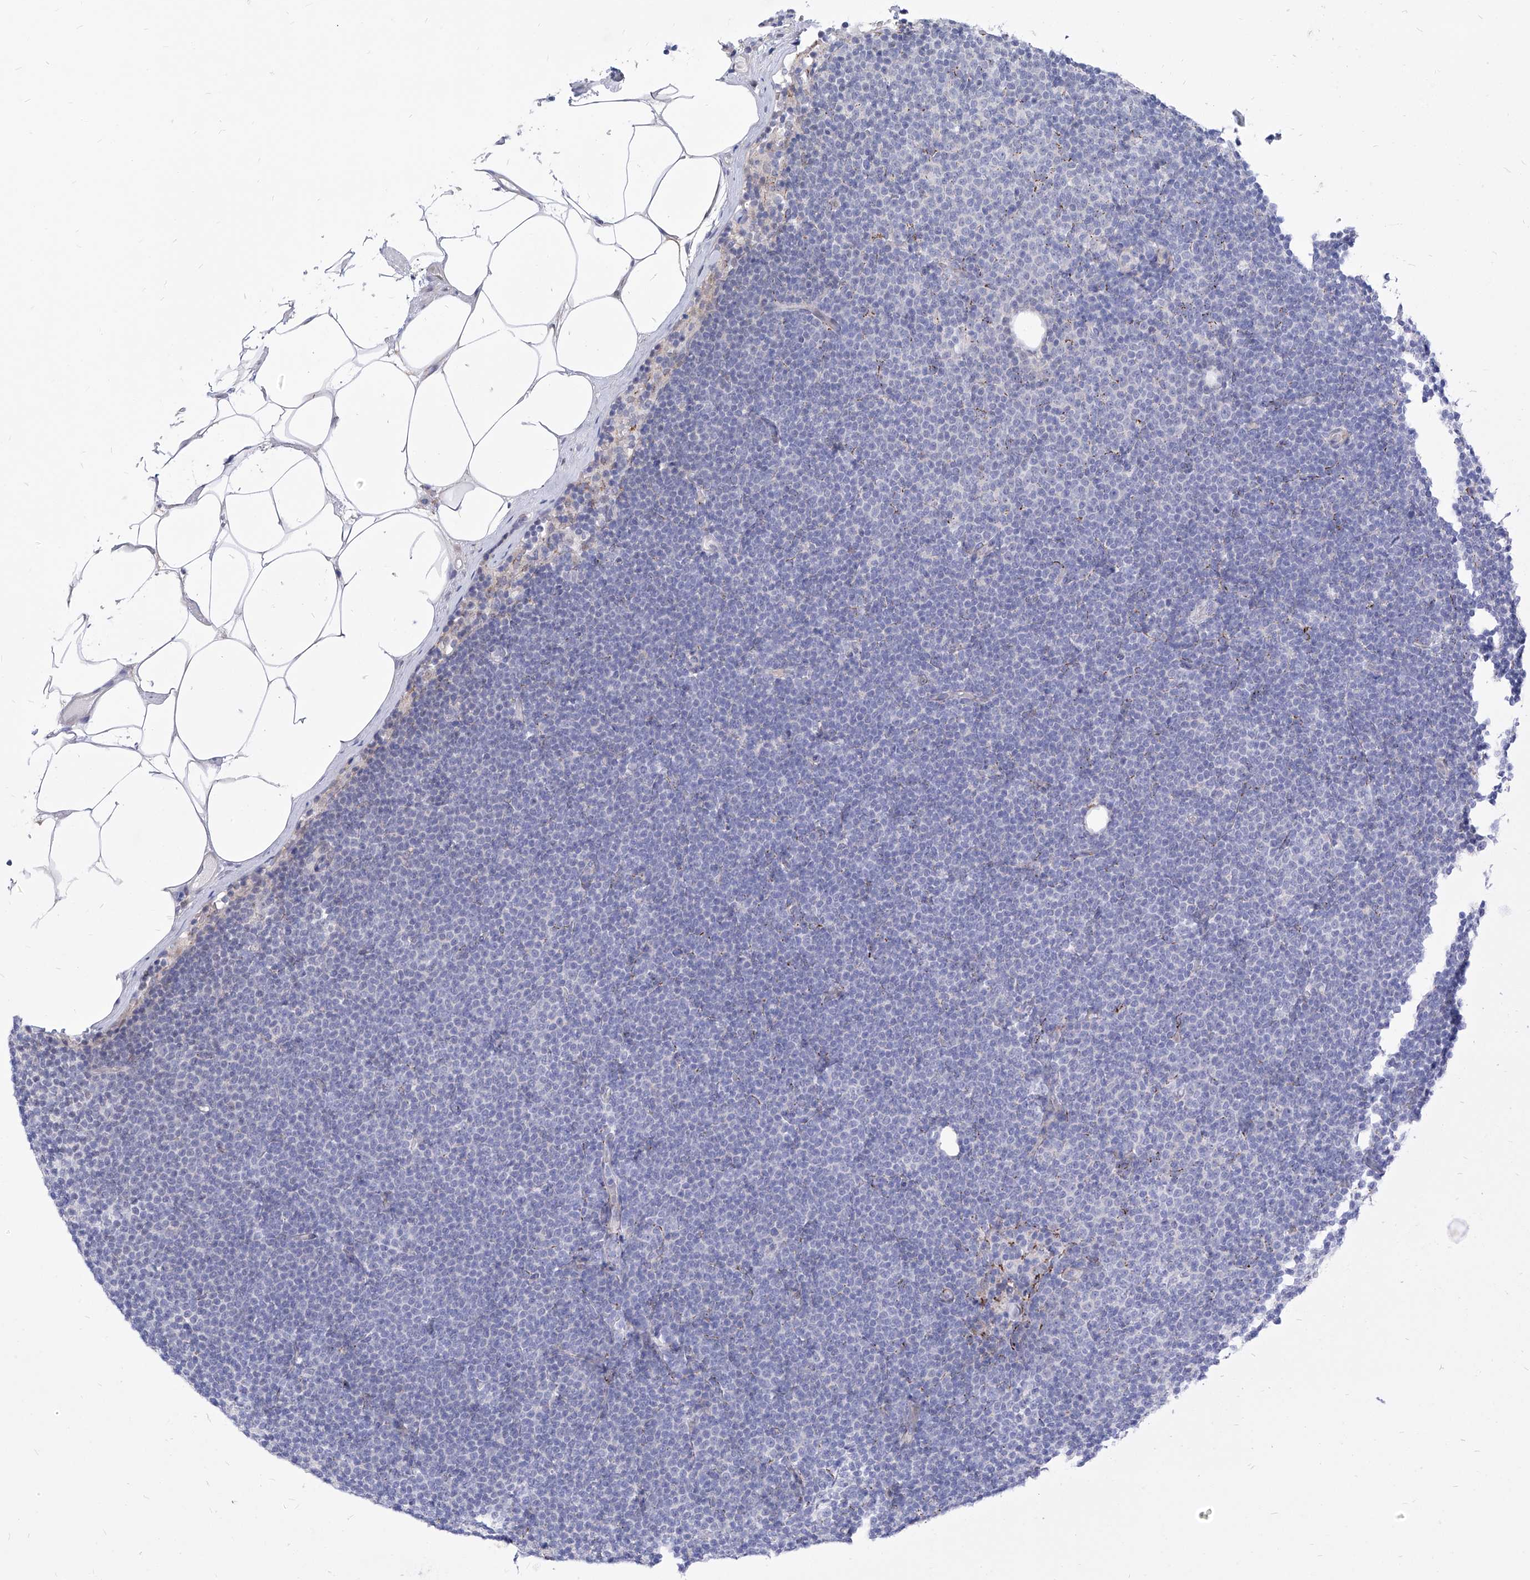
{"staining": {"intensity": "negative", "quantity": "none", "location": "none"}, "tissue": "lymphoma", "cell_type": "Tumor cells", "image_type": "cancer", "snomed": [{"axis": "morphology", "description": "Malignant lymphoma, non-Hodgkin's type, Low grade"}, {"axis": "topography", "description": "Lymph node"}], "caption": "A photomicrograph of human lymphoma is negative for staining in tumor cells. (DAB immunohistochemistry (IHC) with hematoxylin counter stain).", "gene": "C1orf87", "patient": {"sex": "female", "age": 53}}